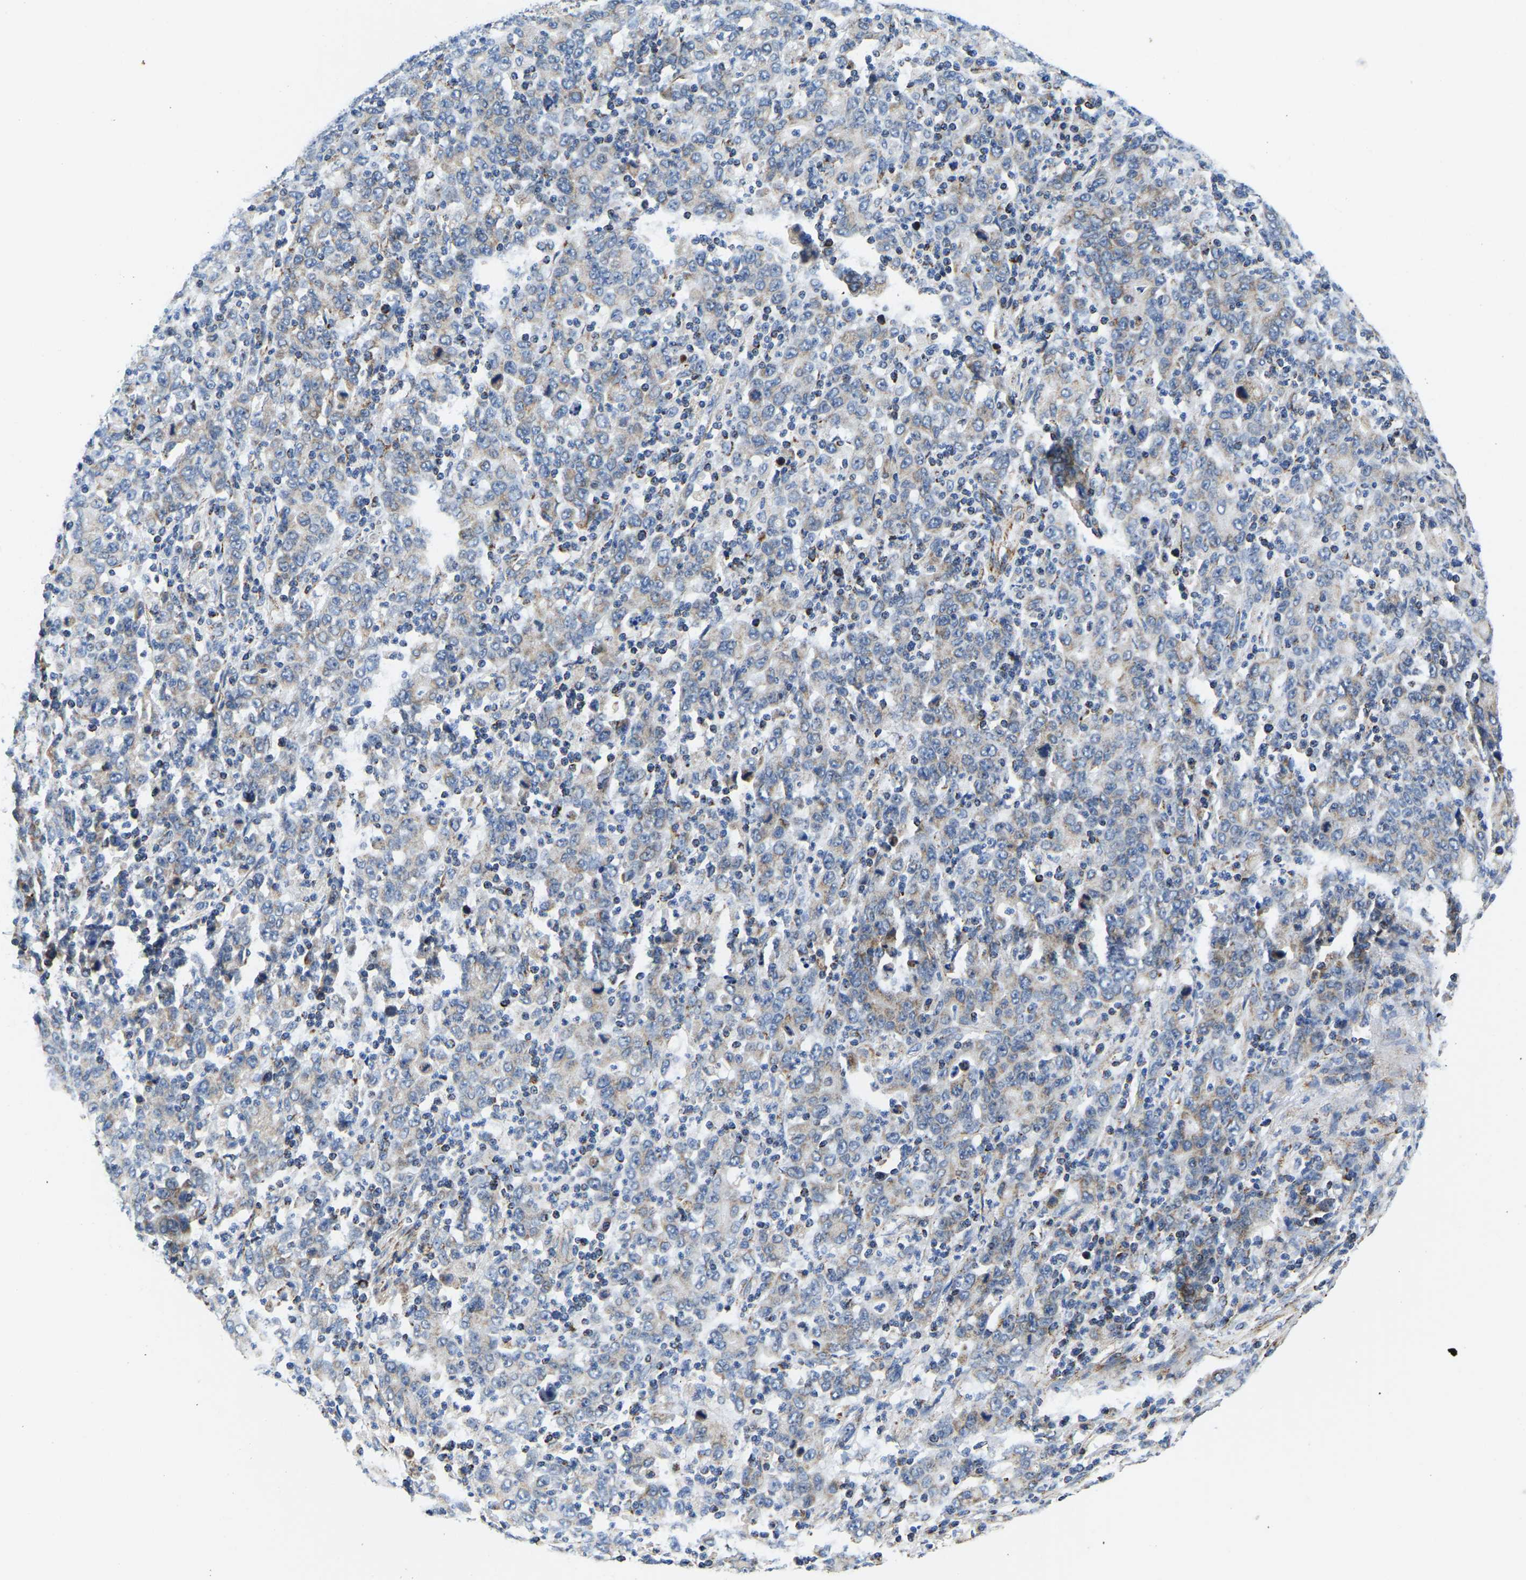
{"staining": {"intensity": "negative", "quantity": "none", "location": "none"}, "tissue": "stomach cancer", "cell_type": "Tumor cells", "image_type": "cancer", "snomed": [{"axis": "morphology", "description": "Adenocarcinoma, NOS"}, {"axis": "topography", "description": "Stomach, upper"}], "caption": "Immunohistochemistry (IHC) of stomach cancer (adenocarcinoma) exhibits no positivity in tumor cells.", "gene": "SFXN1", "patient": {"sex": "male", "age": 69}}